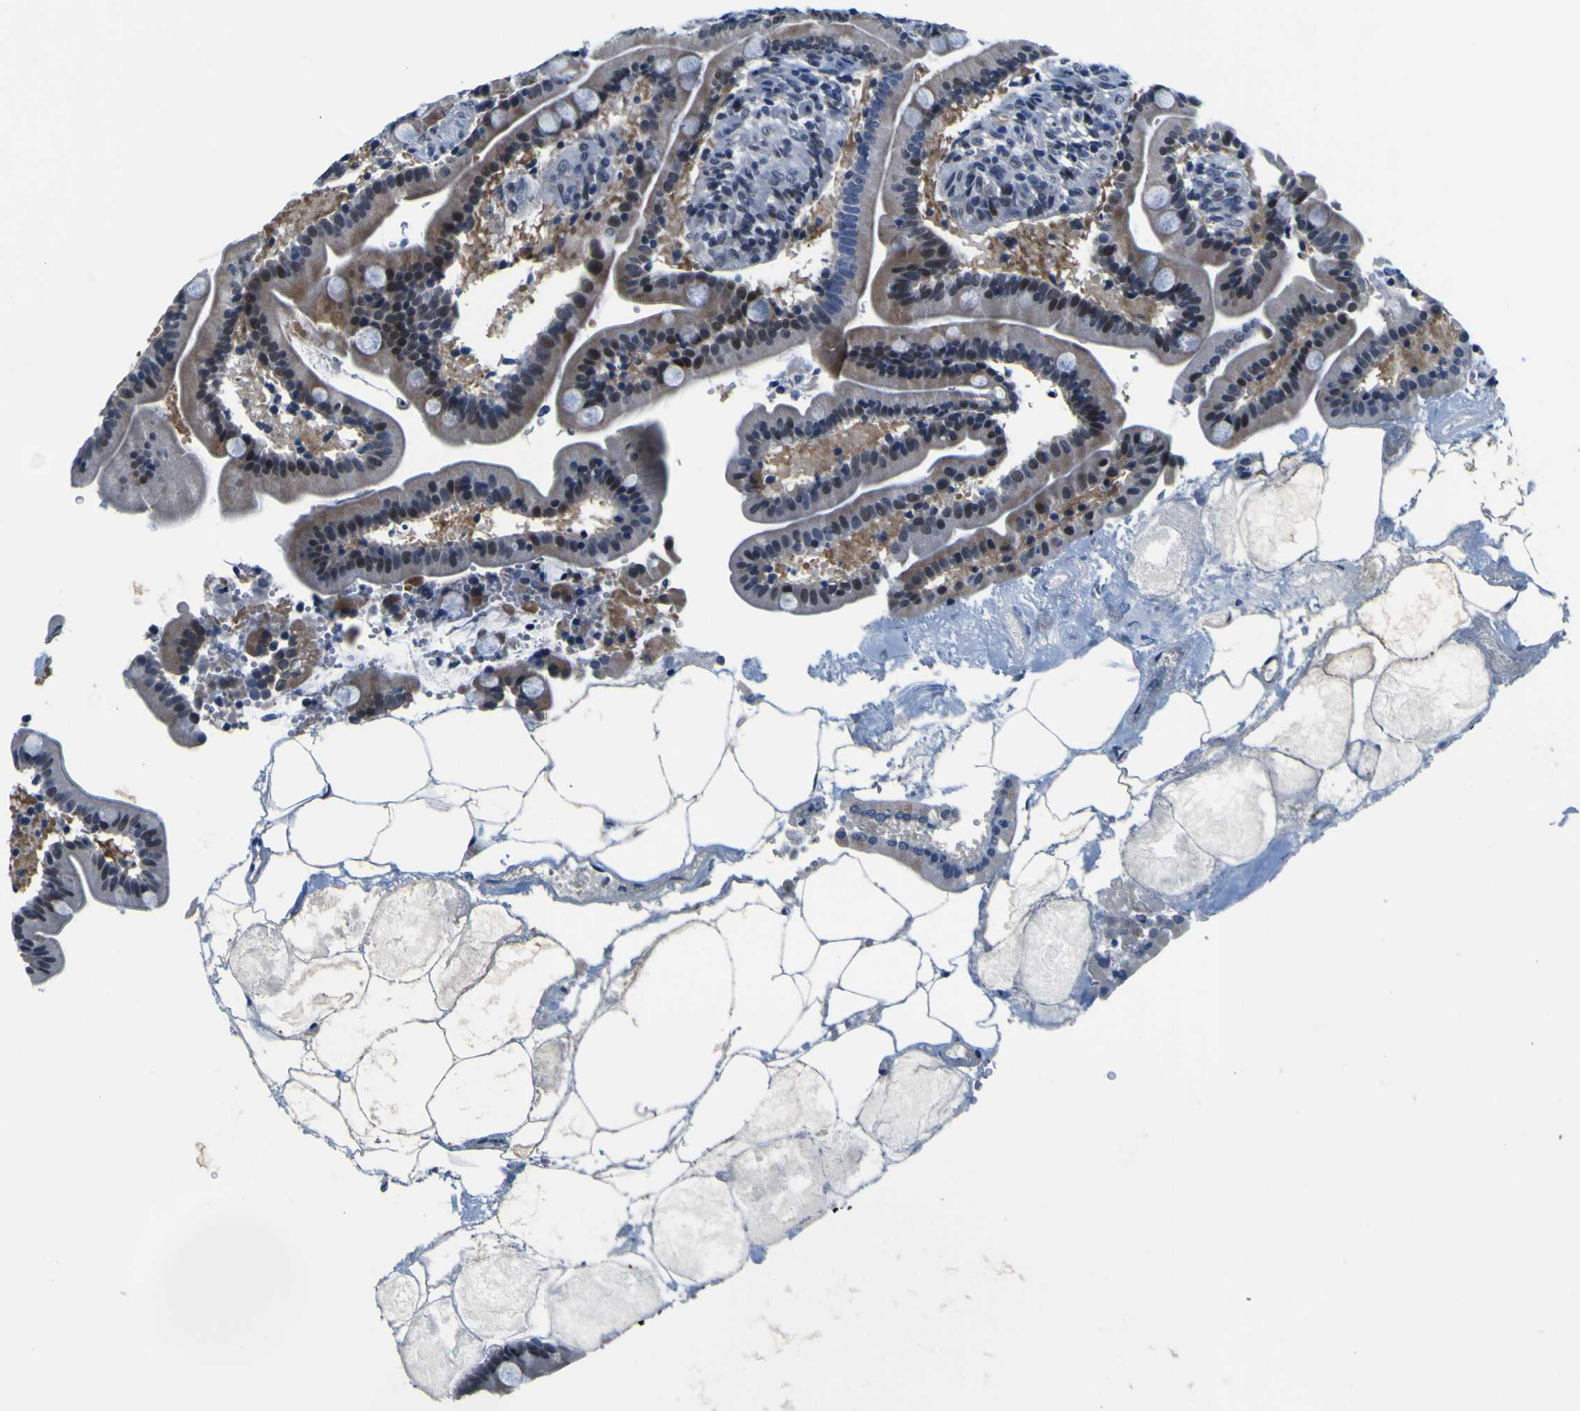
{"staining": {"intensity": "moderate", "quantity": "<25%", "location": "cytoplasmic/membranous,nuclear"}, "tissue": "duodenum", "cell_type": "Glandular cells", "image_type": "normal", "snomed": [{"axis": "morphology", "description": "Normal tissue, NOS"}, {"axis": "topography", "description": "Duodenum"}], "caption": "Duodenum stained for a protein (brown) shows moderate cytoplasmic/membranous,nuclear positive expression in about <25% of glandular cells.", "gene": "CUL4B", "patient": {"sex": "male", "age": 54}}